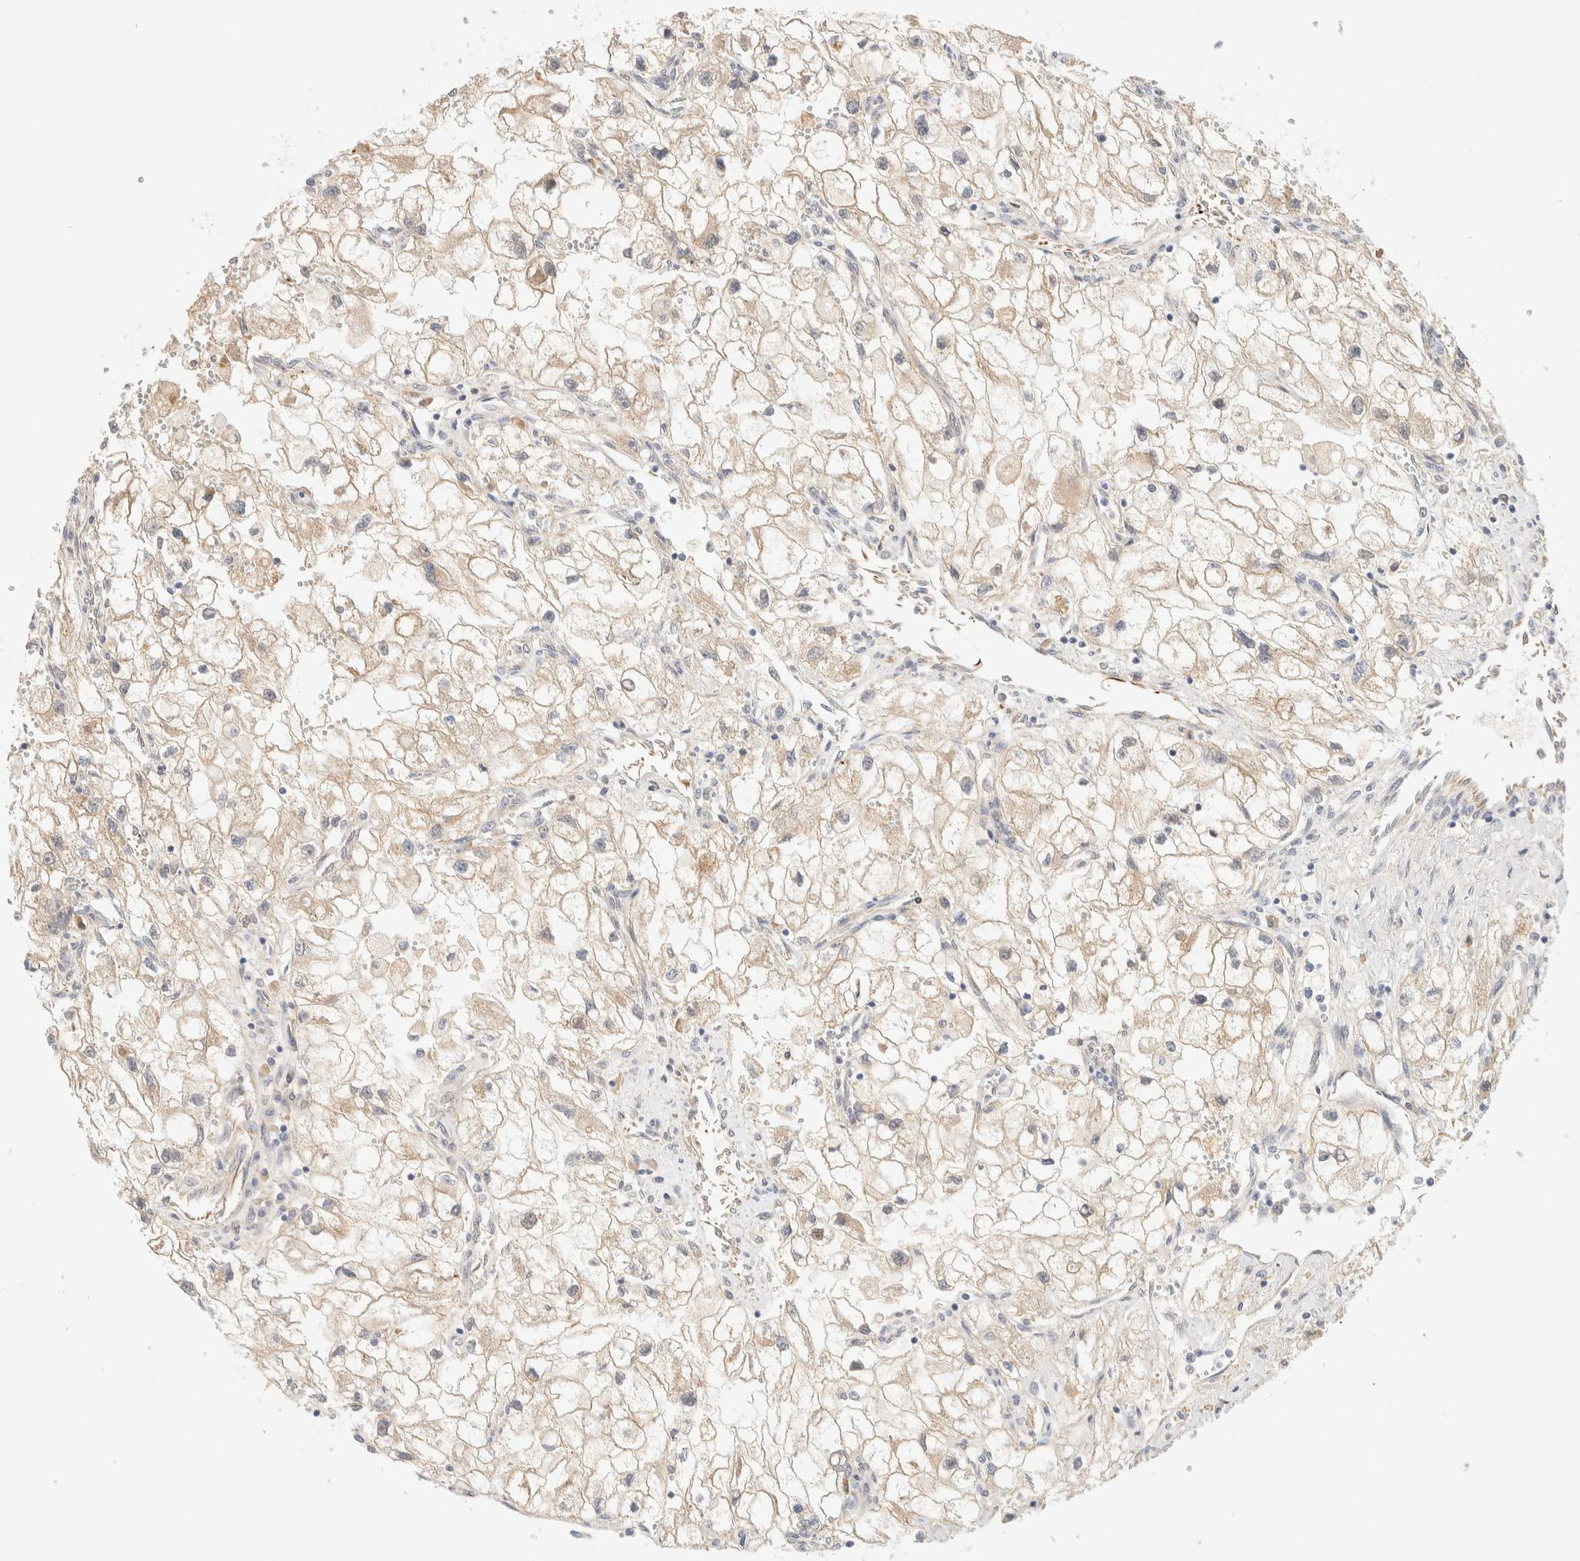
{"staining": {"intensity": "weak", "quantity": ">75%", "location": "cytoplasmic/membranous"}, "tissue": "renal cancer", "cell_type": "Tumor cells", "image_type": "cancer", "snomed": [{"axis": "morphology", "description": "Adenocarcinoma, NOS"}, {"axis": "topography", "description": "Kidney"}], "caption": "The histopathology image displays staining of renal cancer, revealing weak cytoplasmic/membranous protein staining (brown color) within tumor cells.", "gene": "FAT1", "patient": {"sex": "female", "age": 70}}